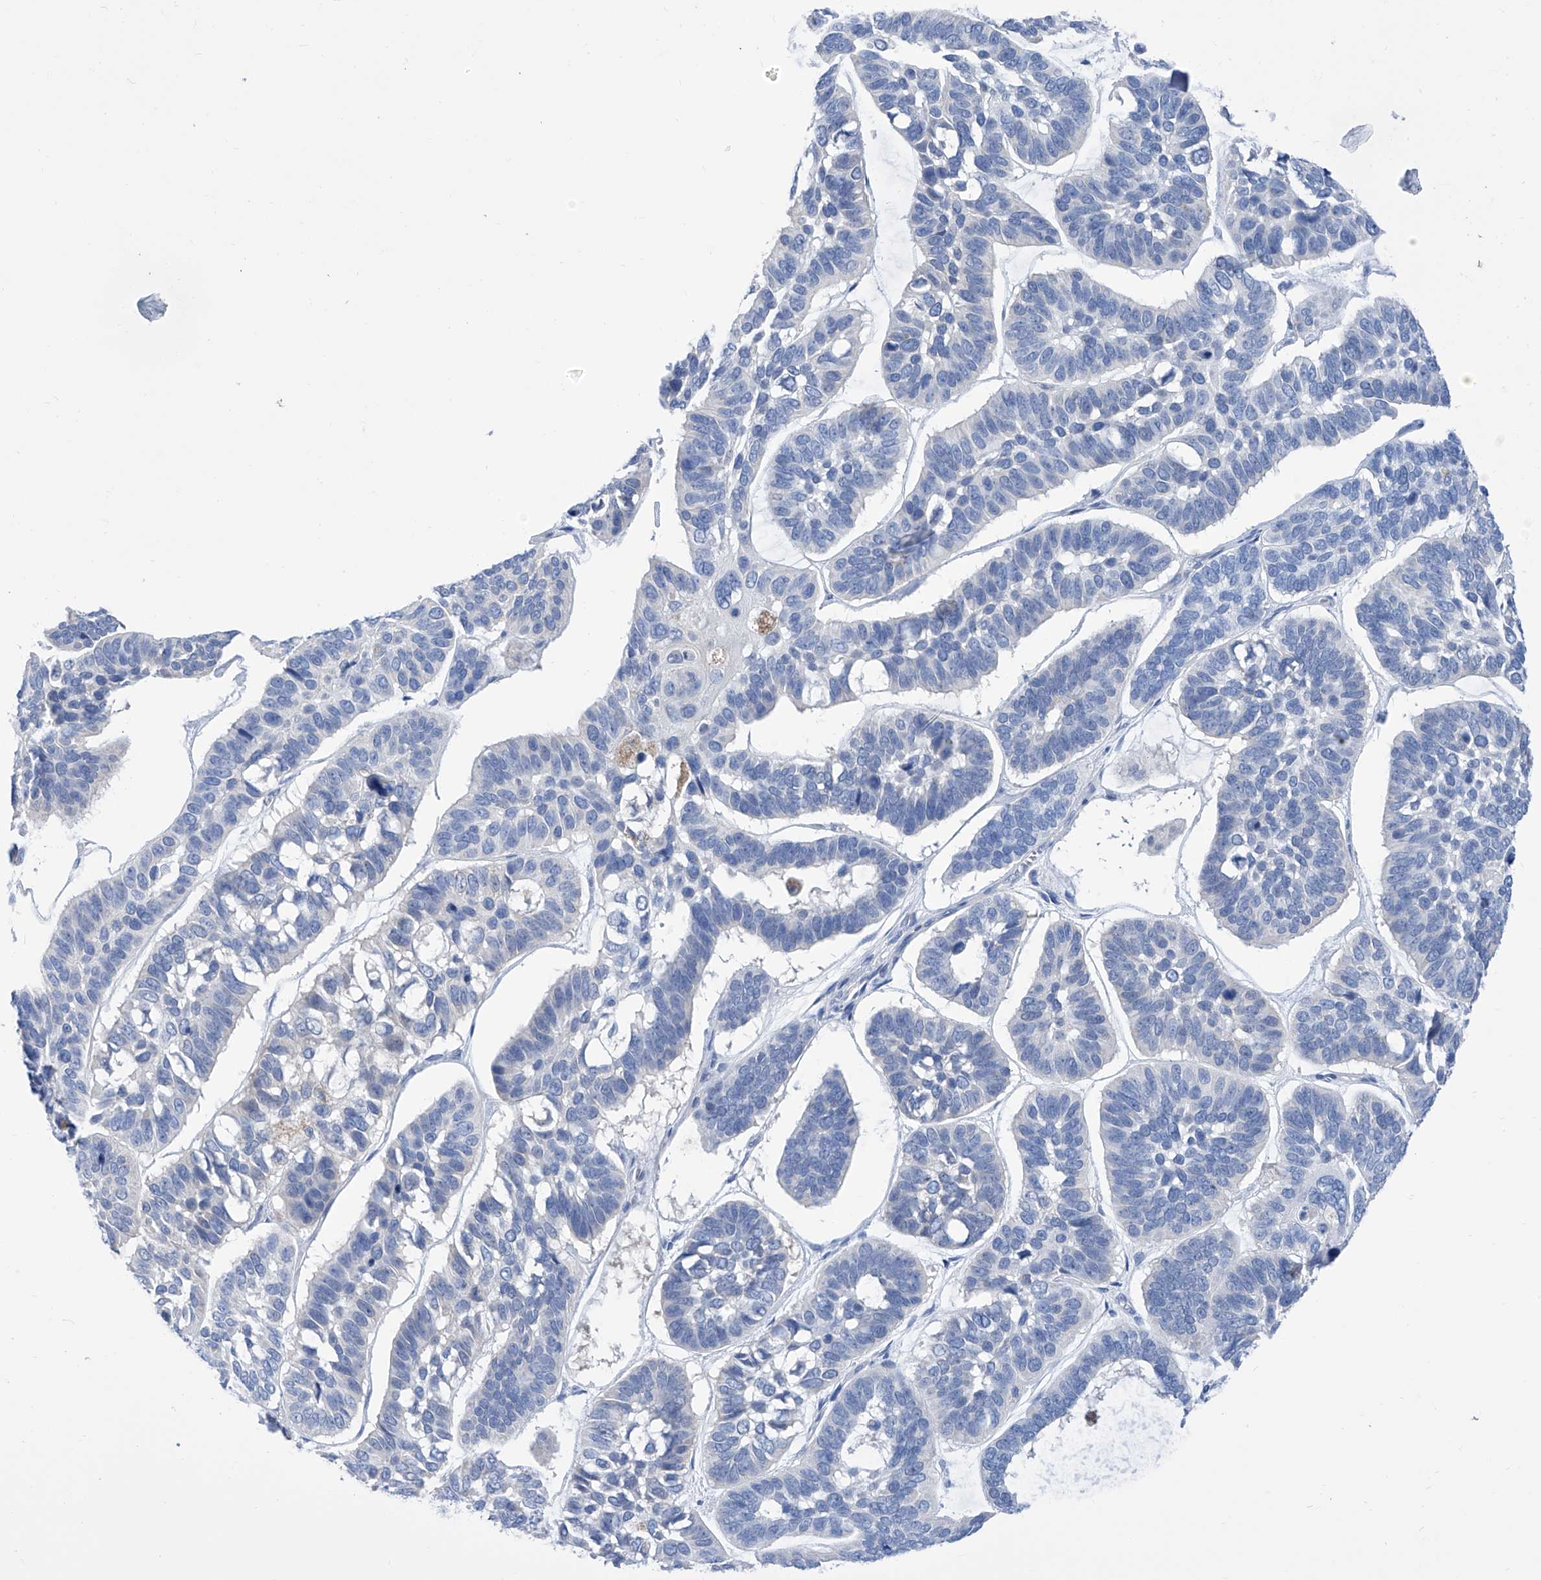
{"staining": {"intensity": "negative", "quantity": "none", "location": "none"}, "tissue": "skin cancer", "cell_type": "Tumor cells", "image_type": "cancer", "snomed": [{"axis": "morphology", "description": "Basal cell carcinoma"}, {"axis": "topography", "description": "Skin"}], "caption": "Tumor cells are negative for brown protein staining in skin cancer (basal cell carcinoma).", "gene": "IMPA2", "patient": {"sex": "male", "age": 62}}